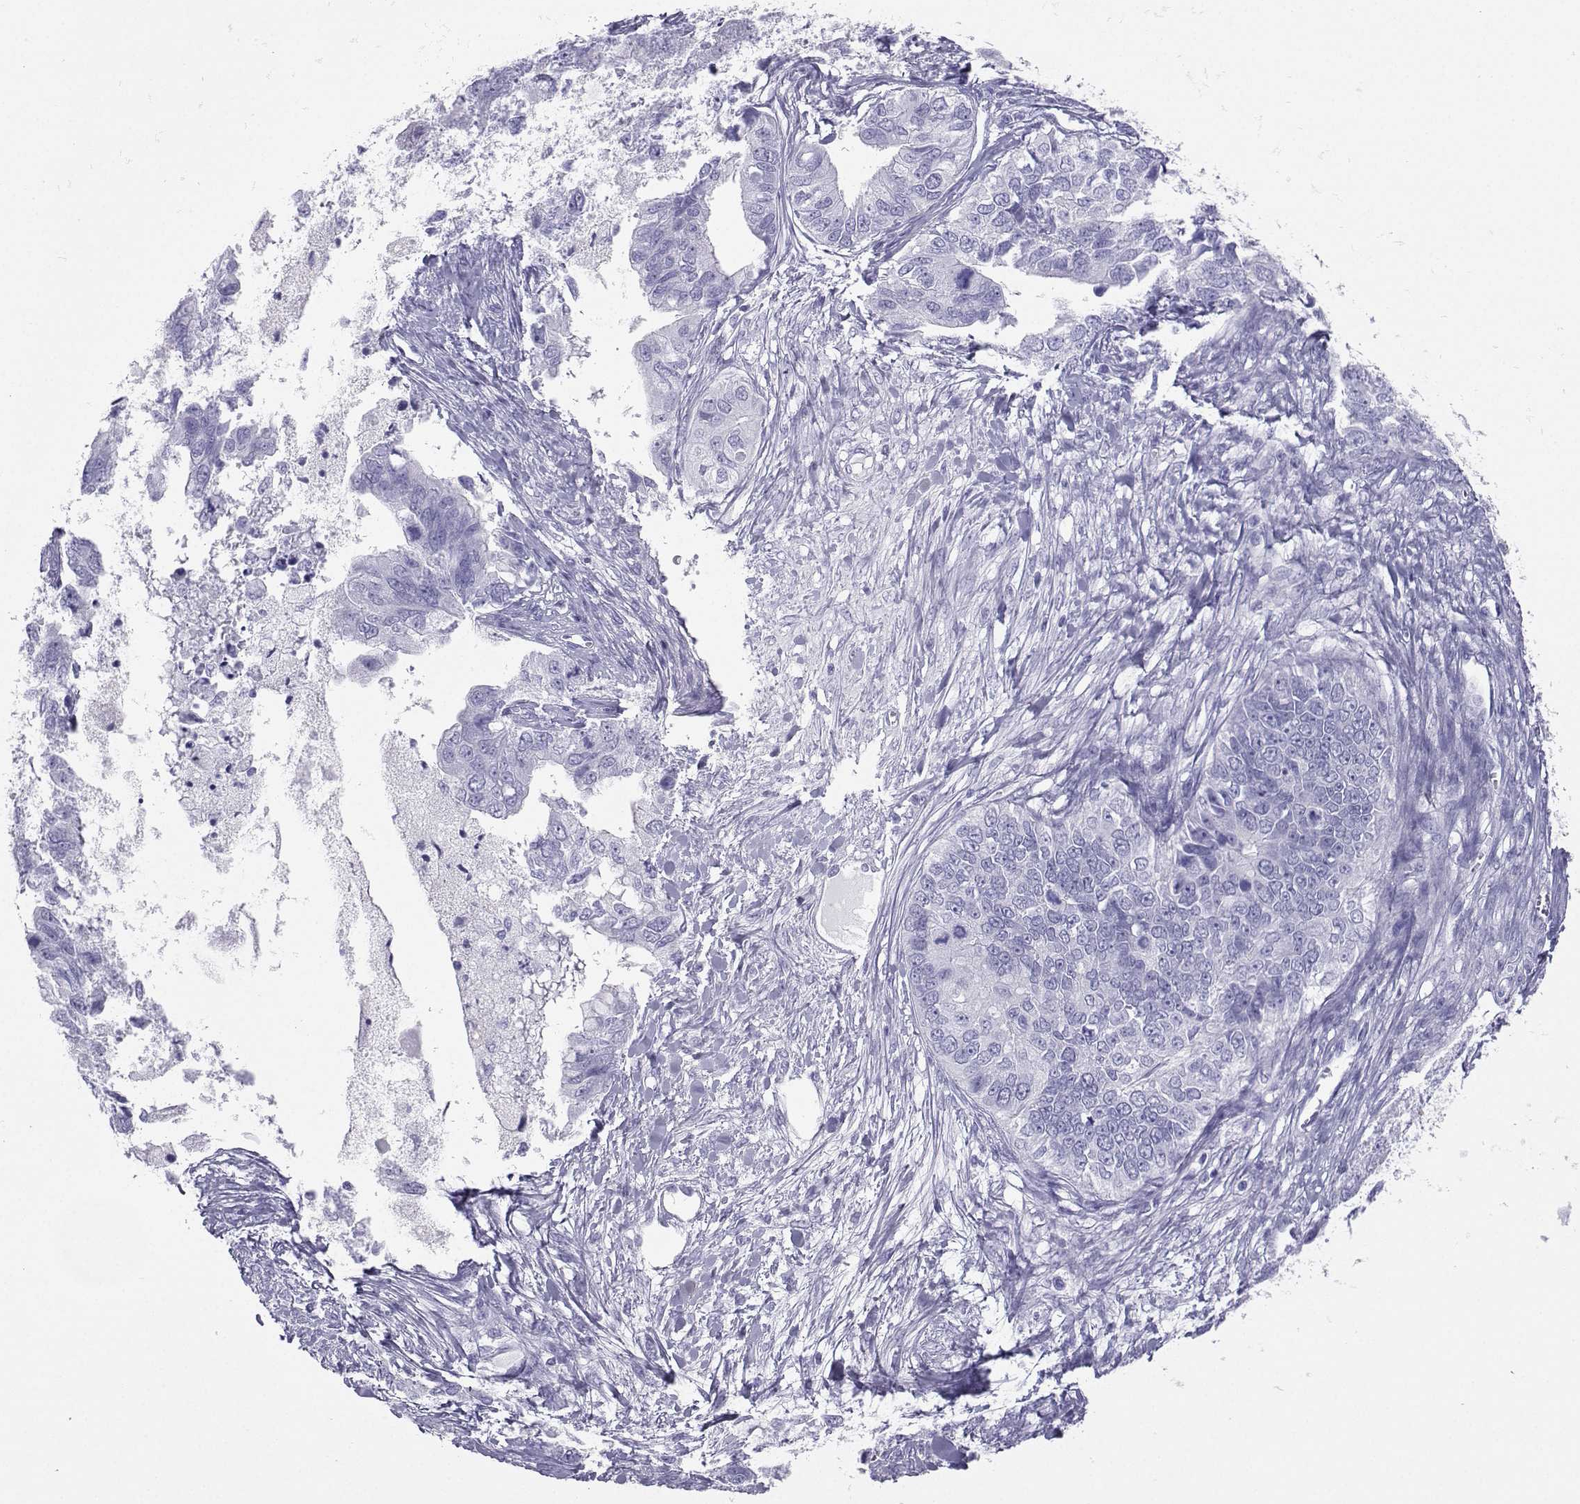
{"staining": {"intensity": "negative", "quantity": "none", "location": "none"}, "tissue": "ovarian cancer", "cell_type": "Tumor cells", "image_type": "cancer", "snomed": [{"axis": "morphology", "description": "Cystadenocarcinoma, mucinous, NOS"}, {"axis": "topography", "description": "Ovary"}], "caption": "Image shows no significant protein staining in tumor cells of ovarian cancer (mucinous cystadenocarcinoma).", "gene": "LORICRIN", "patient": {"sex": "female", "age": 76}}